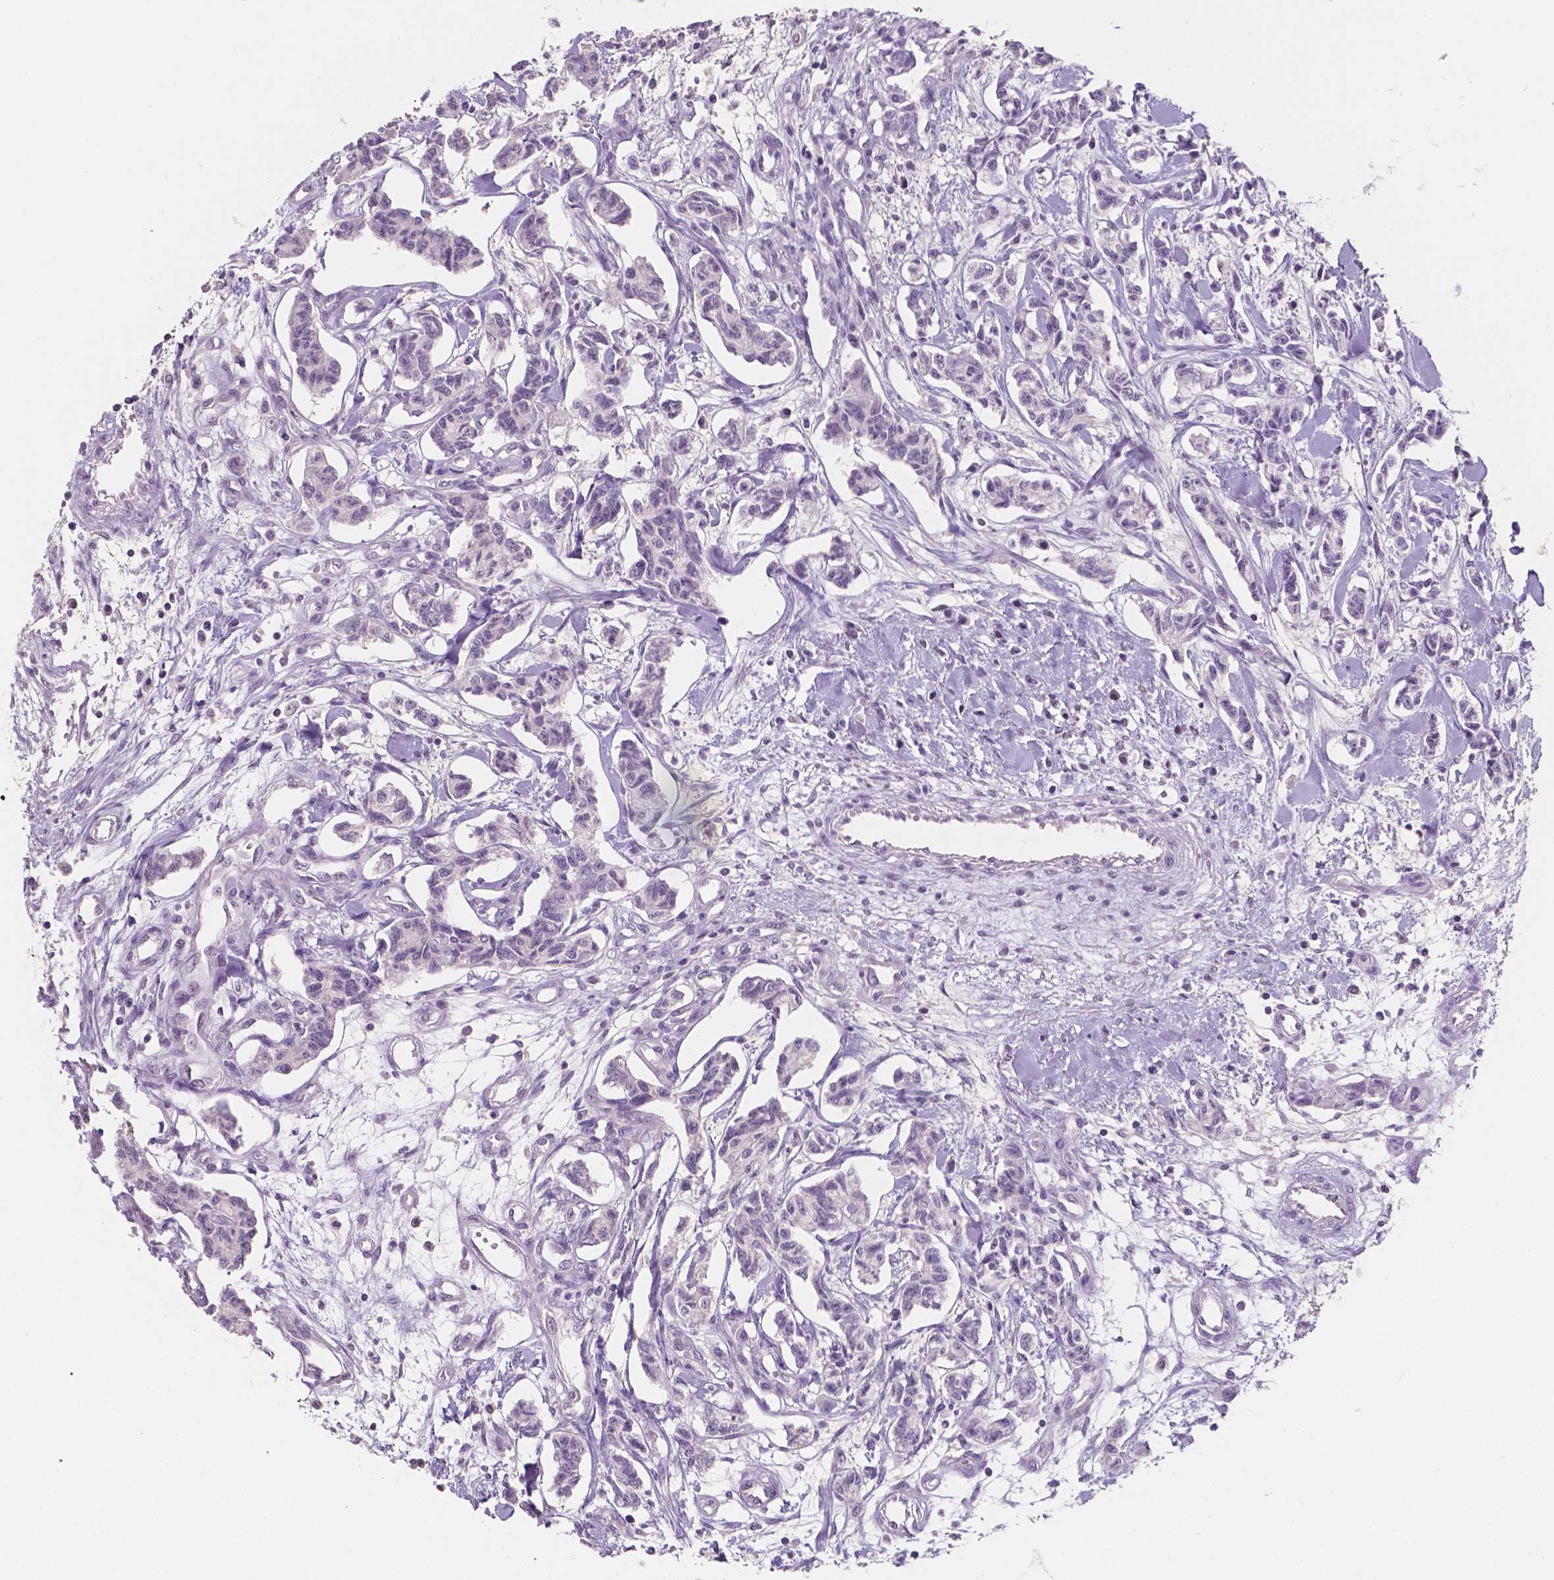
{"staining": {"intensity": "negative", "quantity": "none", "location": "none"}, "tissue": "carcinoid", "cell_type": "Tumor cells", "image_type": "cancer", "snomed": [{"axis": "morphology", "description": "Carcinoid, malignant, NOS"}, {"axis": "topography", "description": "Kidney"}], "caption": "High power microscopy histopathology image of an IHC photomicrograph of malignant carcinoid, revealing no significant positivity in tumor cells.", "gene": "TAL1", "patient": {"sex": "female", "age": 41}}